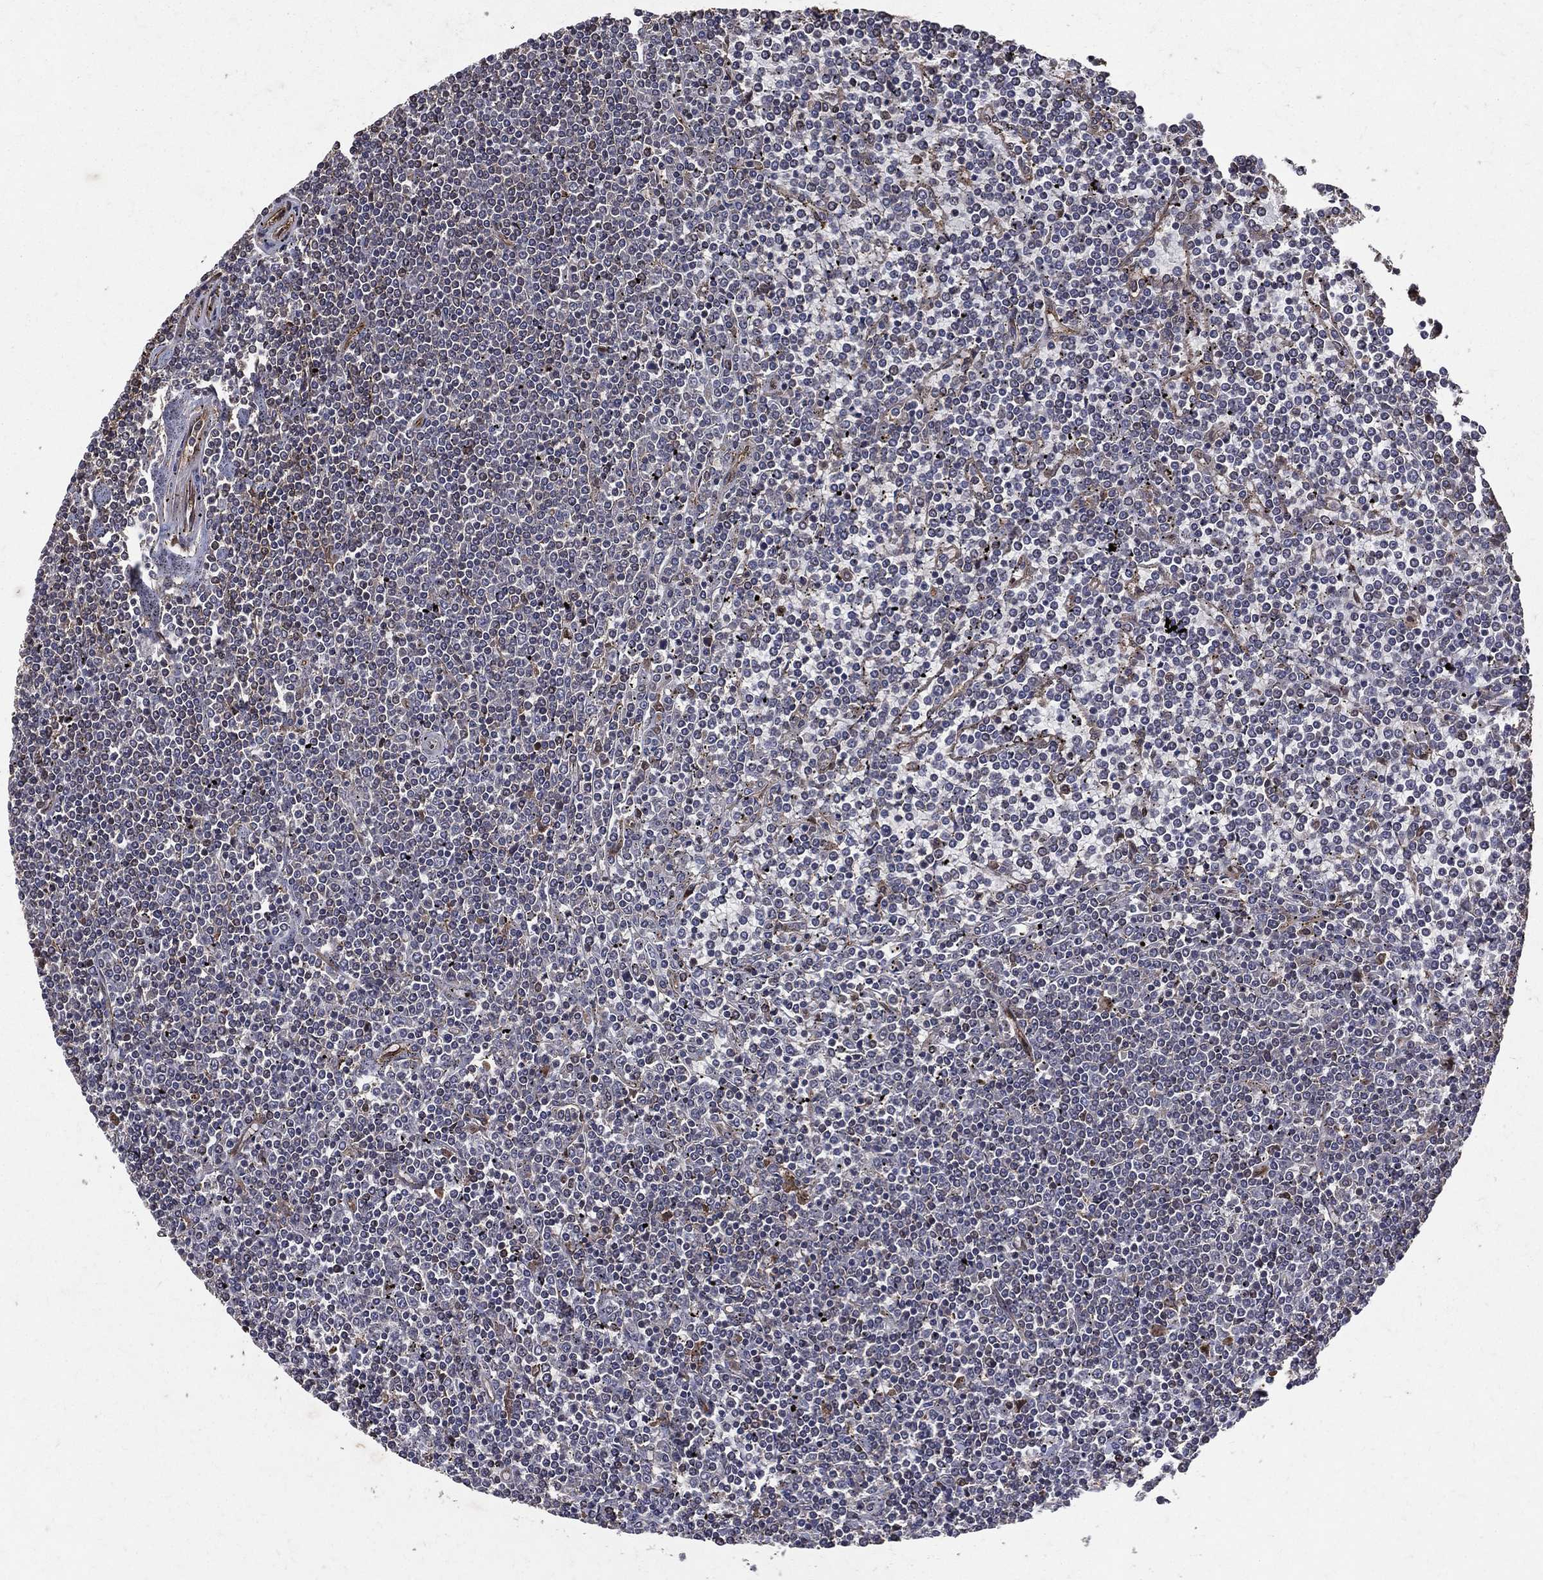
{"staining": {"intensity": "negative", "quantity": "none", "location": "none"}, "tissue": "lymphoma", "cell_type": "Tumor cells", "image_type": "cancer", "snomed": [{"axis": "morphology", "description": "Malignant lymphoma, non-Hodgkin's type, Low grade"}, {"axis": "topography", "description": "Spleen"}], "caption": "This histopathology image is of malignant lymphoma, non-Hodgkin's type (low-grade) stained with immunohistochemistry to label a protein in brown with the nuclei are counter-stained blue. There is no expression in tumor cells.", "gene": "DPYSL2", "patient": {"sex": "female", "age": 19}}